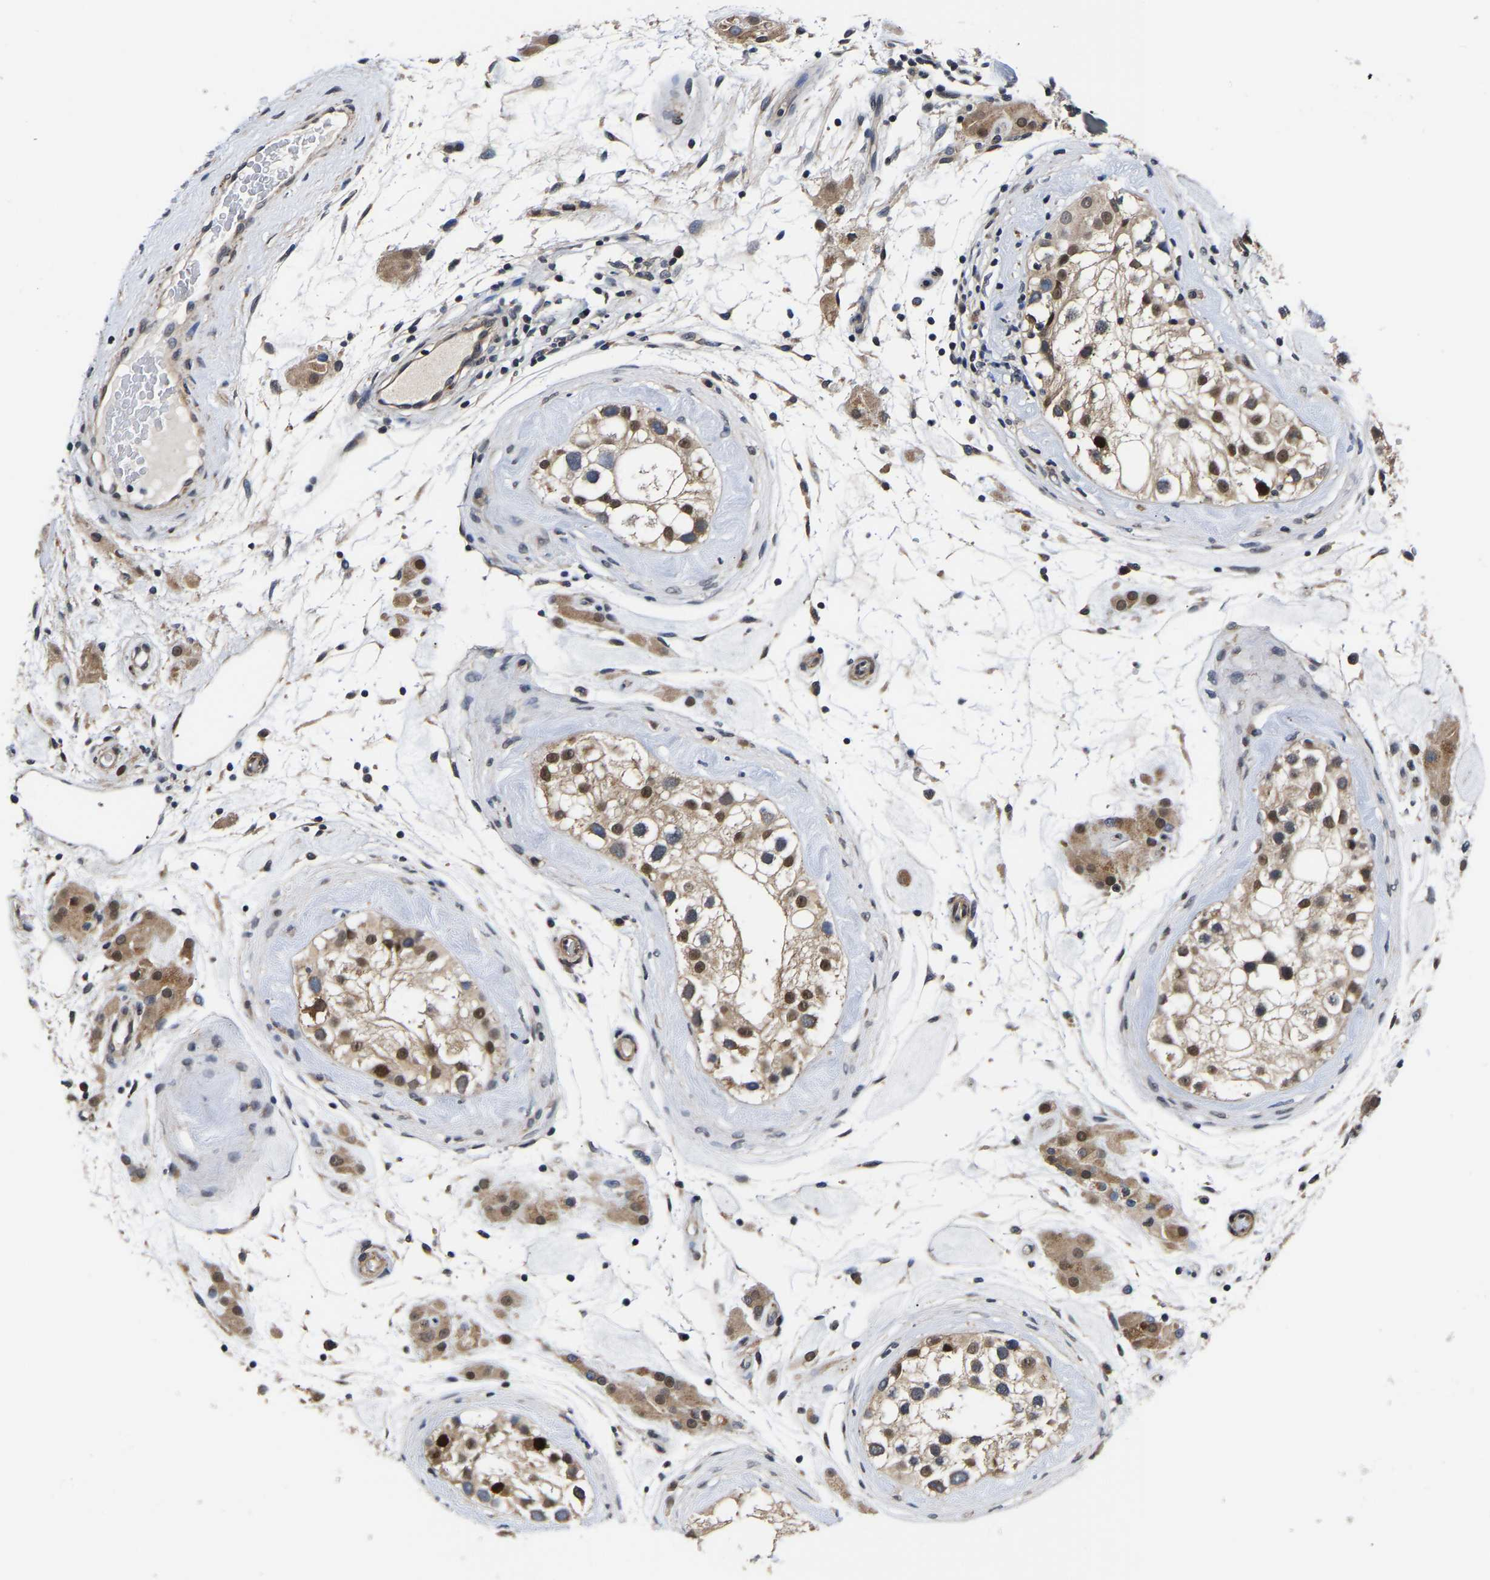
{"staining": {"intensity": "moderate", "quantity": ">75%", "location": "cytoplasmic/membranous,nuclear"}, "tissue": "testis", "cell_type": "Cells in seminiferous ducts", "image_type": "normal", "snomed": [{"axis": "morphology", "description": "Normal tissue, NOS"}, {"axis": "topography", "description": "Testis"}], "caption": "Protein expression analysis of benign testis demonstrates moderate cytoplasmic/membranous,nuclear expression in approximately >75% of cells in seminiferous ducts. (DAB = brown stain, brightfield microscopy at high magnification).", "gene": "METTL16", "patient": {"sex": "male", "age": 46}}